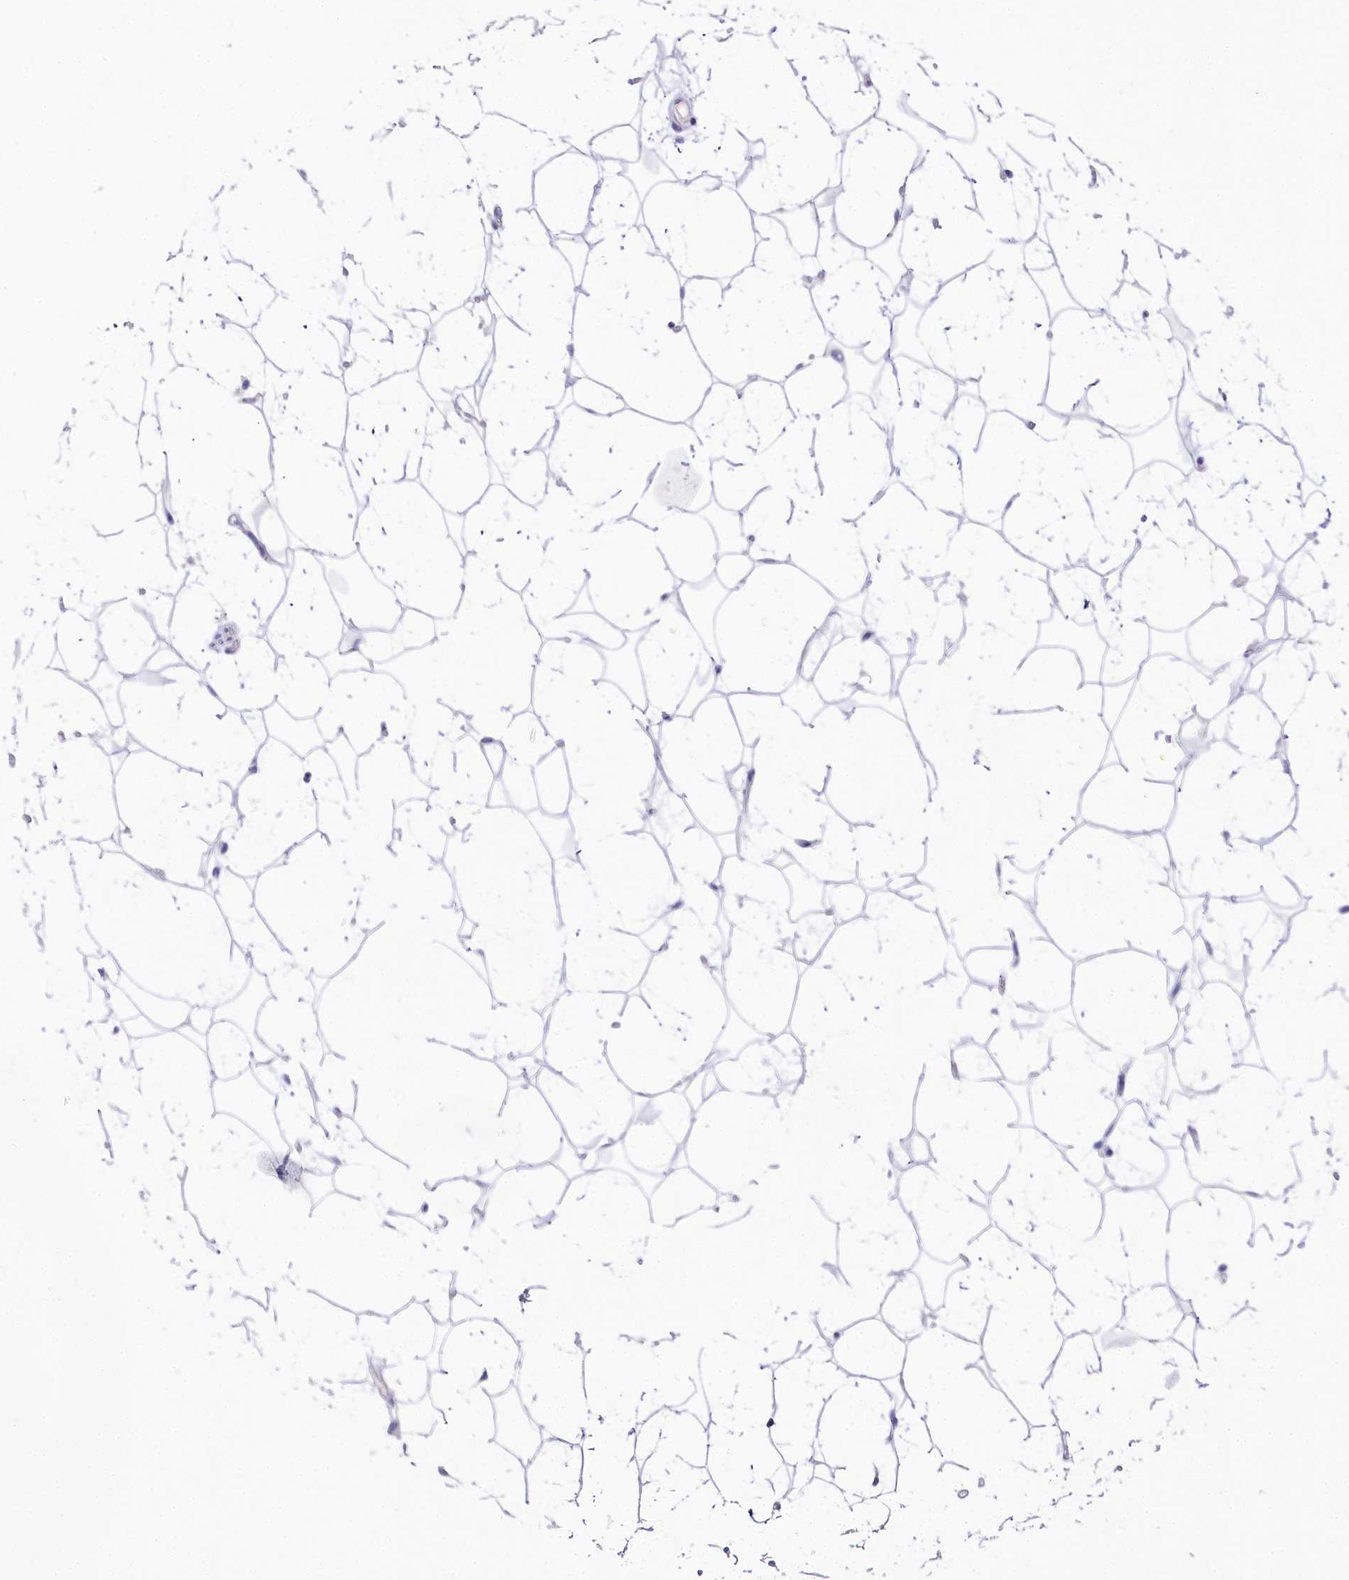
{"staining": {"intensity": "negative", "quantity": "none", "location": "none"}, "tissue": "adipose tissue", "cell_type": "Adipocytes", "image_type": "normal", "snomed": [{"axis": "morphology", "description": "Normal tissue, NOS"}, {"axis": "topography", "description": "Breast"}], "caption": "Human adipose tissue stained for a protein using immunohistochemistry displays no positivity in adipocytes.", "gene": "MYOZ1", "patient": {"sex": "female", "age": 26}}